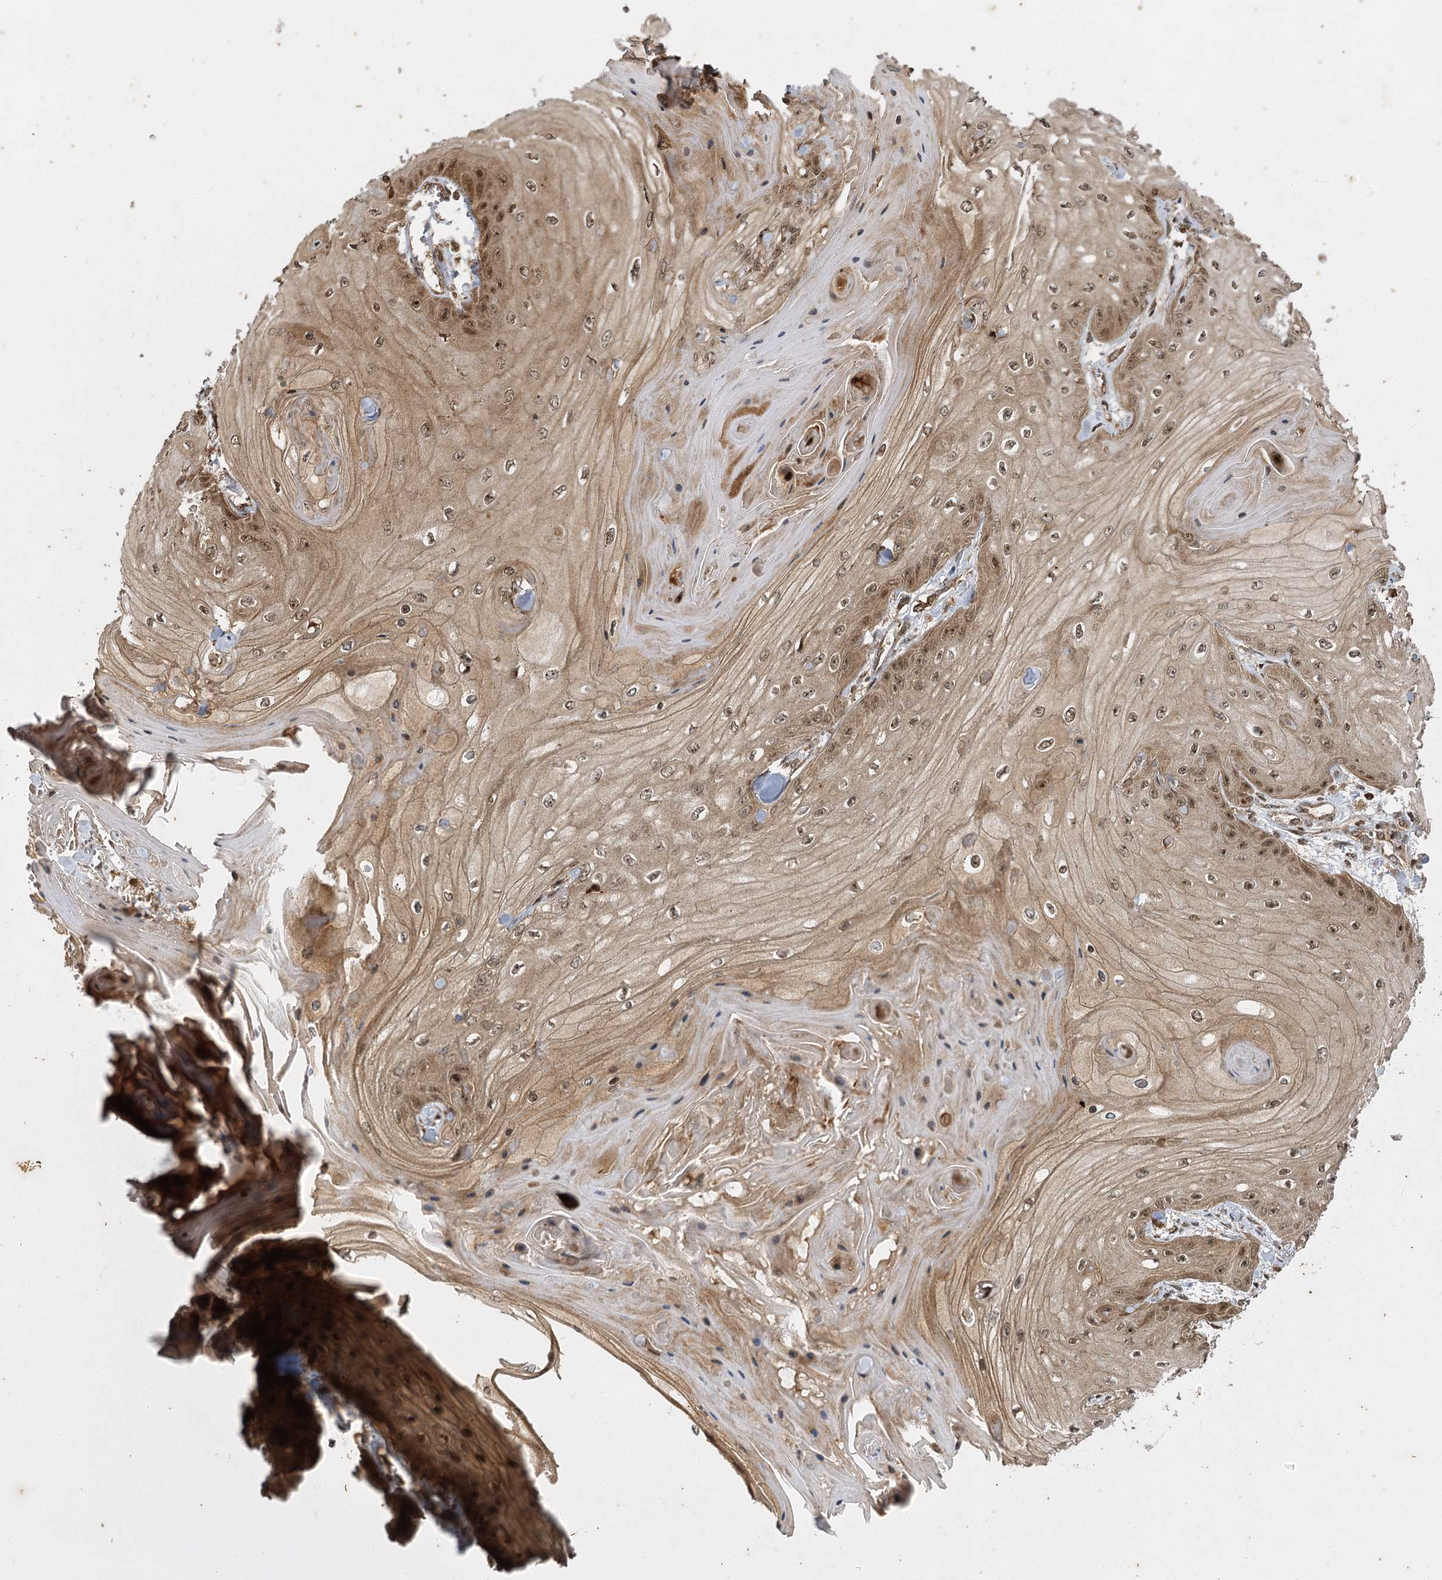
{"staining": {"intensity": "moderate", "quantity": ">75%", "location": "cytoplasmic/membranous,nuclear"}, "tissue": "skin cancer", "cell_type": "Tumor cells", "image_type": "cancer", "snomed": [{"axis": "morphology", "description": "Squamous cell carcinoma, NOS"}, {"axis": "topography", "description": "Skin"}], "caption": "Protein expression by immunohistochemistry exhibits moderate cytoplasmic/membranous and nuclear expression in about >75% of tumor cells in skin squamous cell carcinoma.", "gene": "IL11RA", "patient": {"sex": "male", "age": 74}}